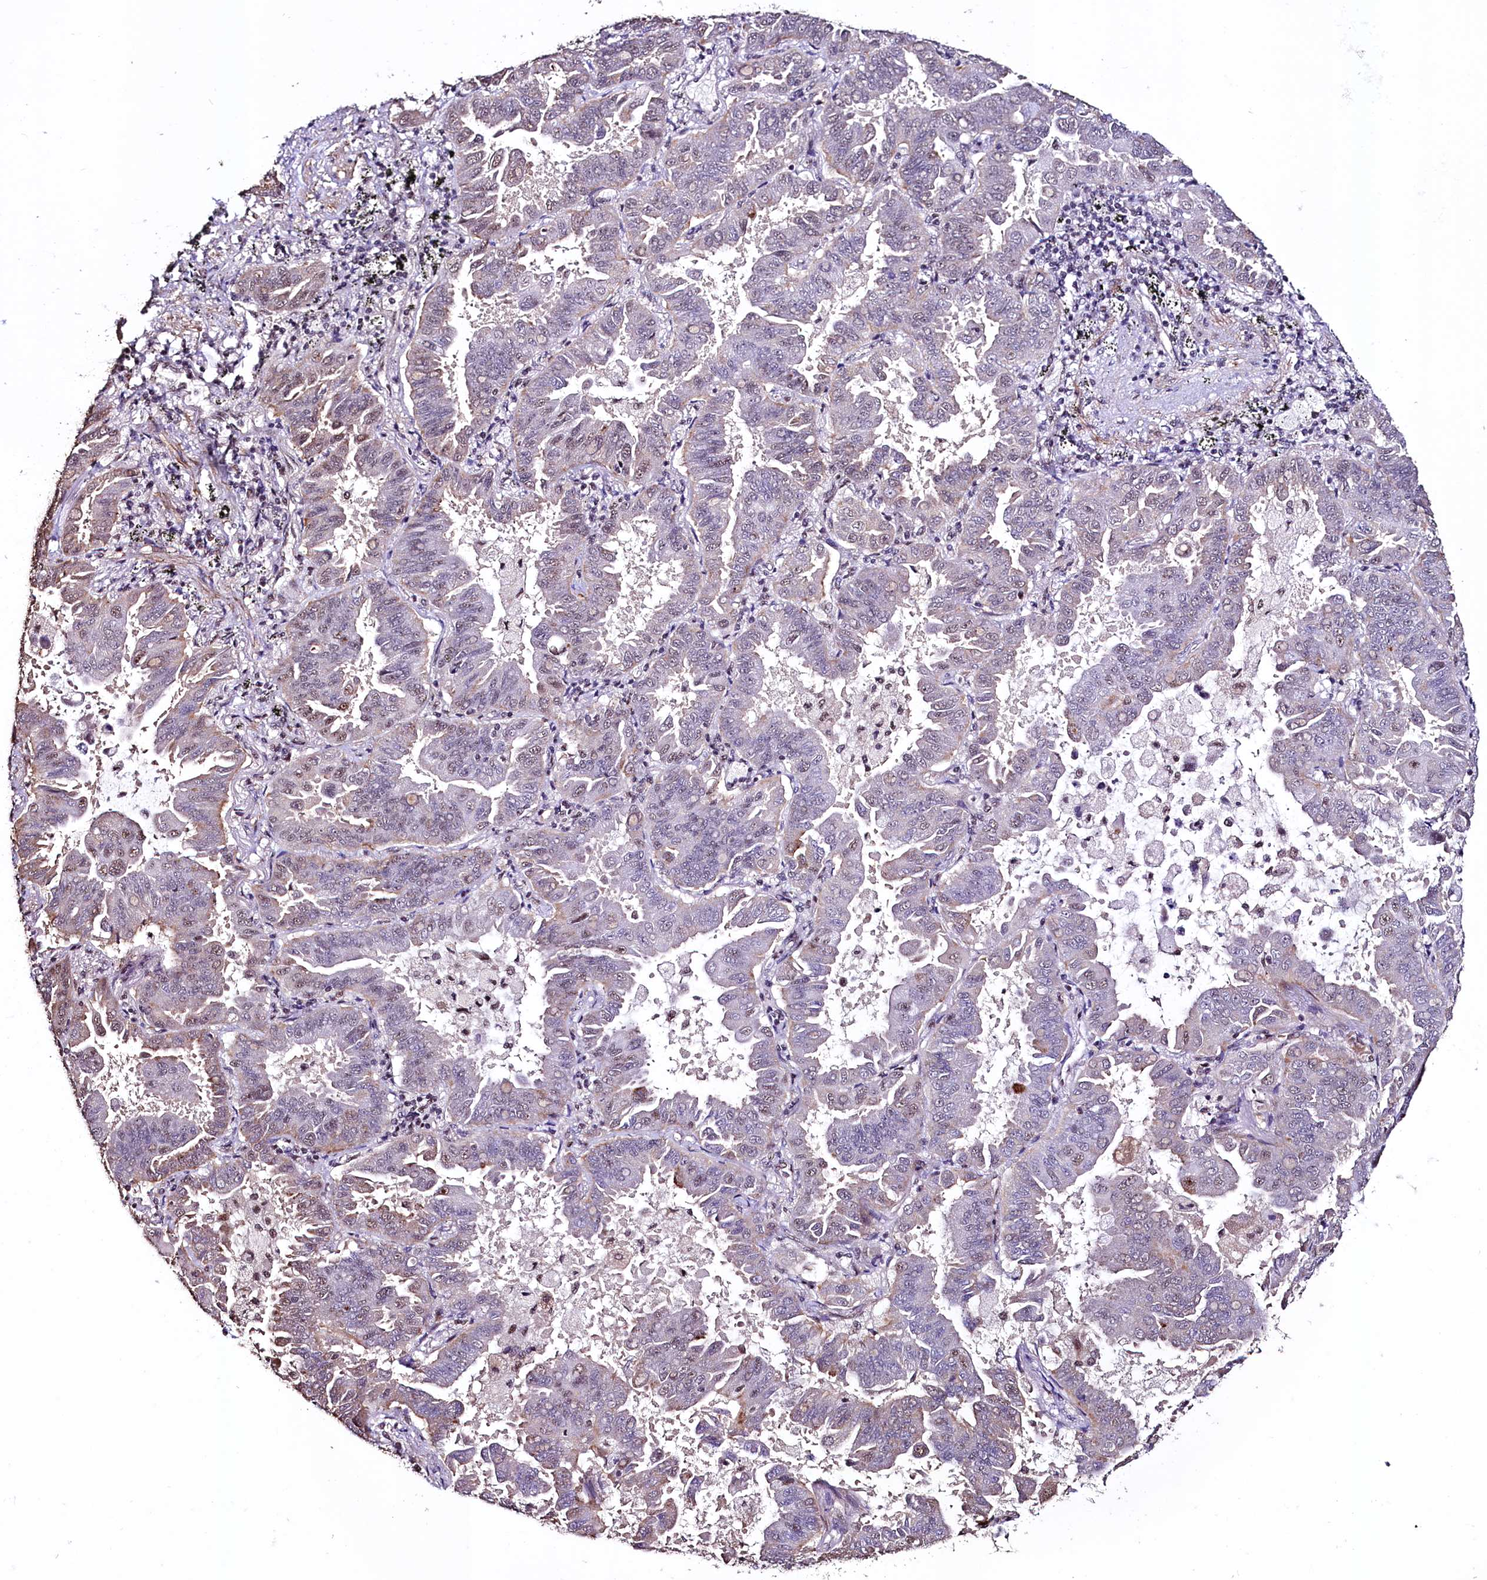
{"staining": {"intensity": "weak", "quantity": "<25%", "location": "nuclear"}, "tissue": "lung cancer", "cell_type": "Tumor cells", "image_type": "cancer", "snomed": [{"axis": "morphology", "description": "Adenocarcinoma, NOS"}, {"axis": "topography", "description": "Lung"}], "caption": "Image shows no protein expression in tumor cells of adenocarcinoma (lung) tissue.", "gene": "SFSWAP", "patient": {"sex": "male", "age": 64}}